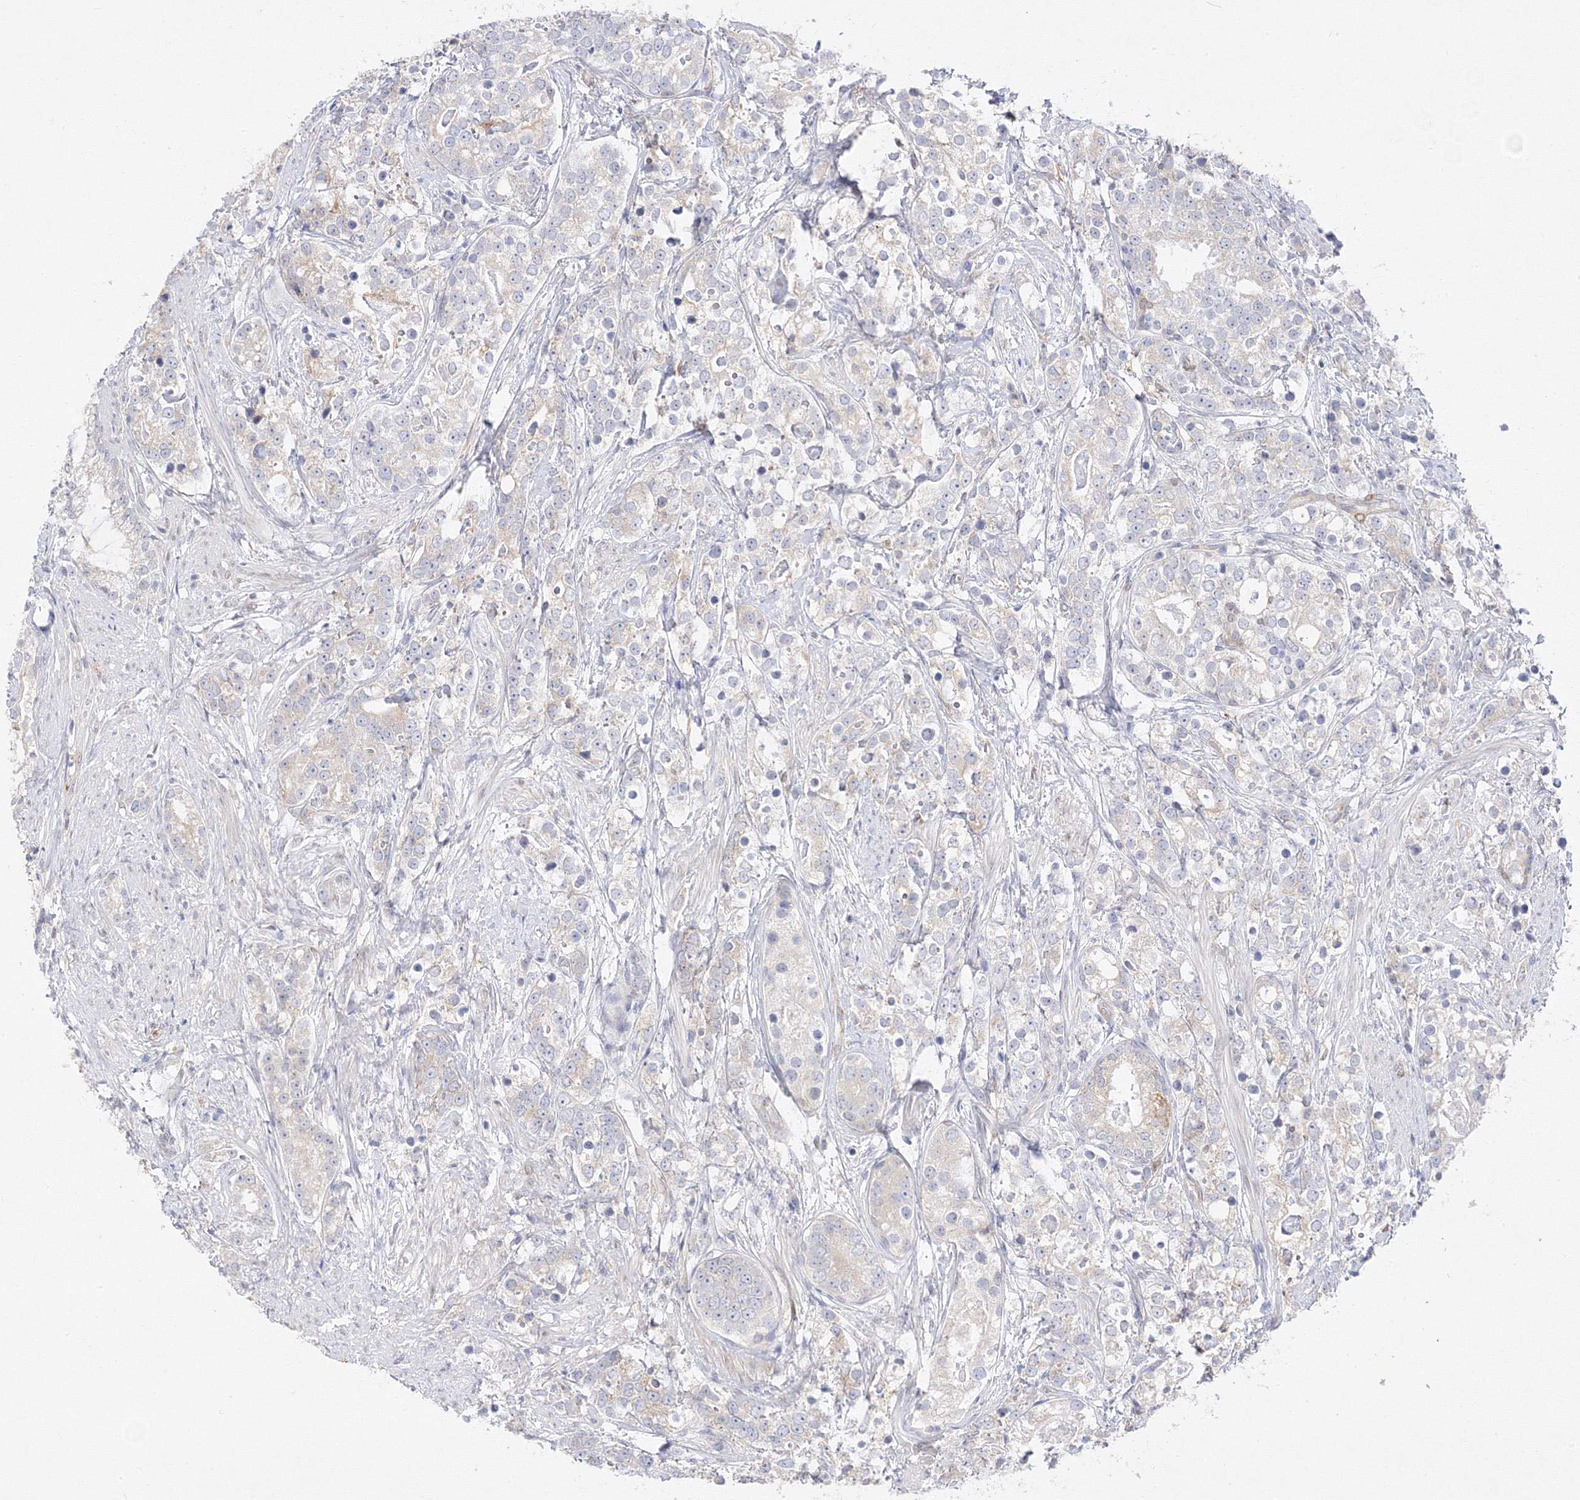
{"staining": {"intensity": "negative", "quantity": "none", "location": "none"}, "tissue": "prostate cancer", "cell_type": "Tumor cells", "image_type": "cancer", "snomed": [{"axis": "morphology", "description": "Adenocarcinoma, High grade"}, {"axis": "topography", "description": "Prostate"}], "caption": "This is a image of immunohistochemistry (IHC) staining of adenocarcinoma (high-grade) (prostate), which shows no expression in tumor cells. (Brightfield microscopy of DAB (3,3'-diaminobenzidine) IHC at high magnification).", "gene": "C2CD2", "patient": {"sex": "male", "age": 69}}